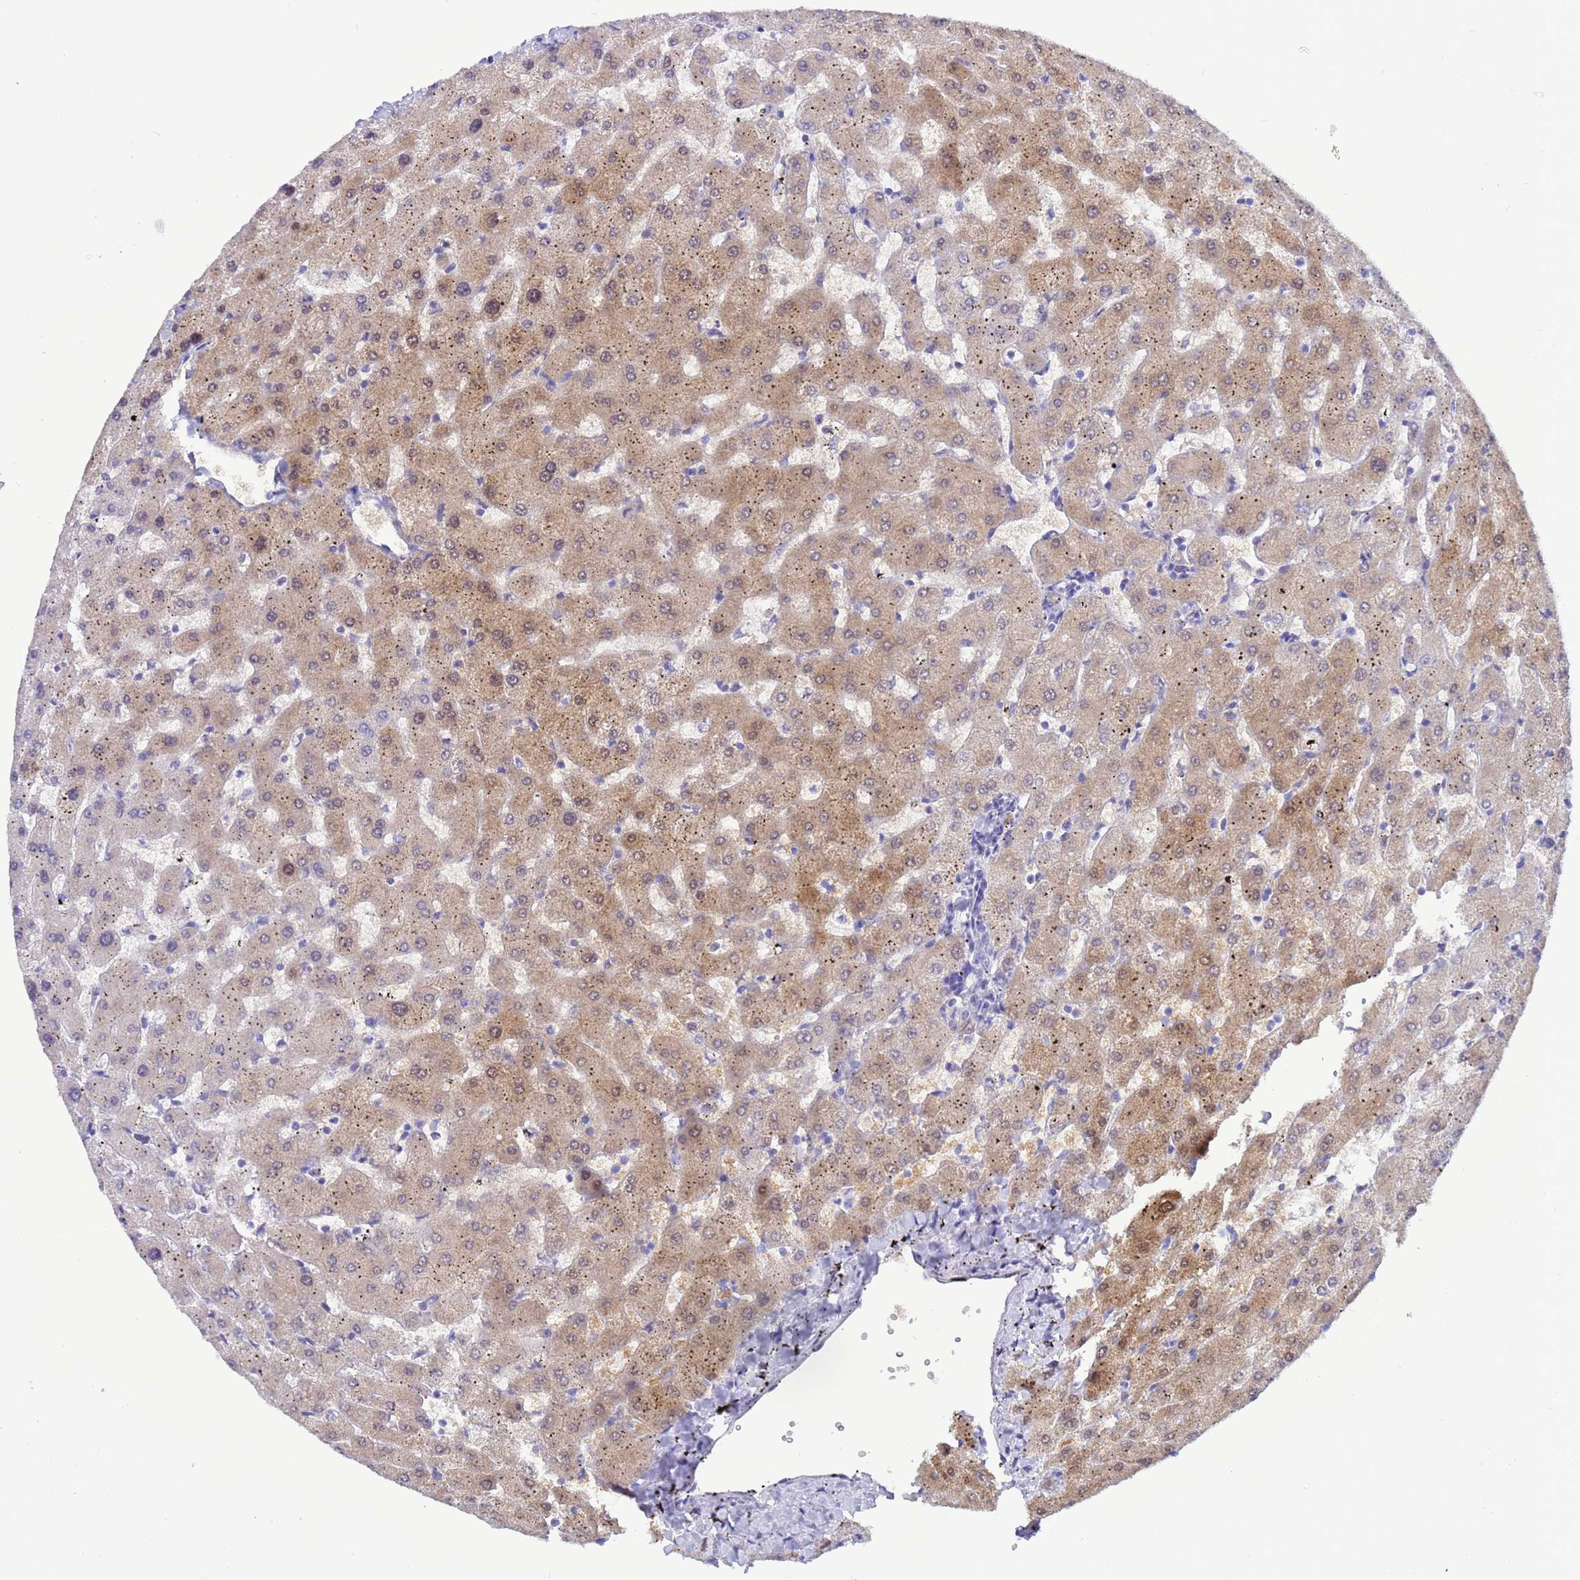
{"staining": {"intensity": "negative", "quantity": "none", "location": "none"}, "tissue": "liver", "cell_type": "Cholangiocytes", "image_type": "normal", "snomed": [{"axis": "morphology", "description": "Normal tissue, NOS"}, {"axis": "topography", "description": "Liver"}], "caption": "Immunohistochemistry (IHC) histopathology image of normal human liver stained for a protein (brown), which reveals no staining in cholangiocytes.", "gene": "AKR1C2", "patient": {"sex": "female", "age": 63}}